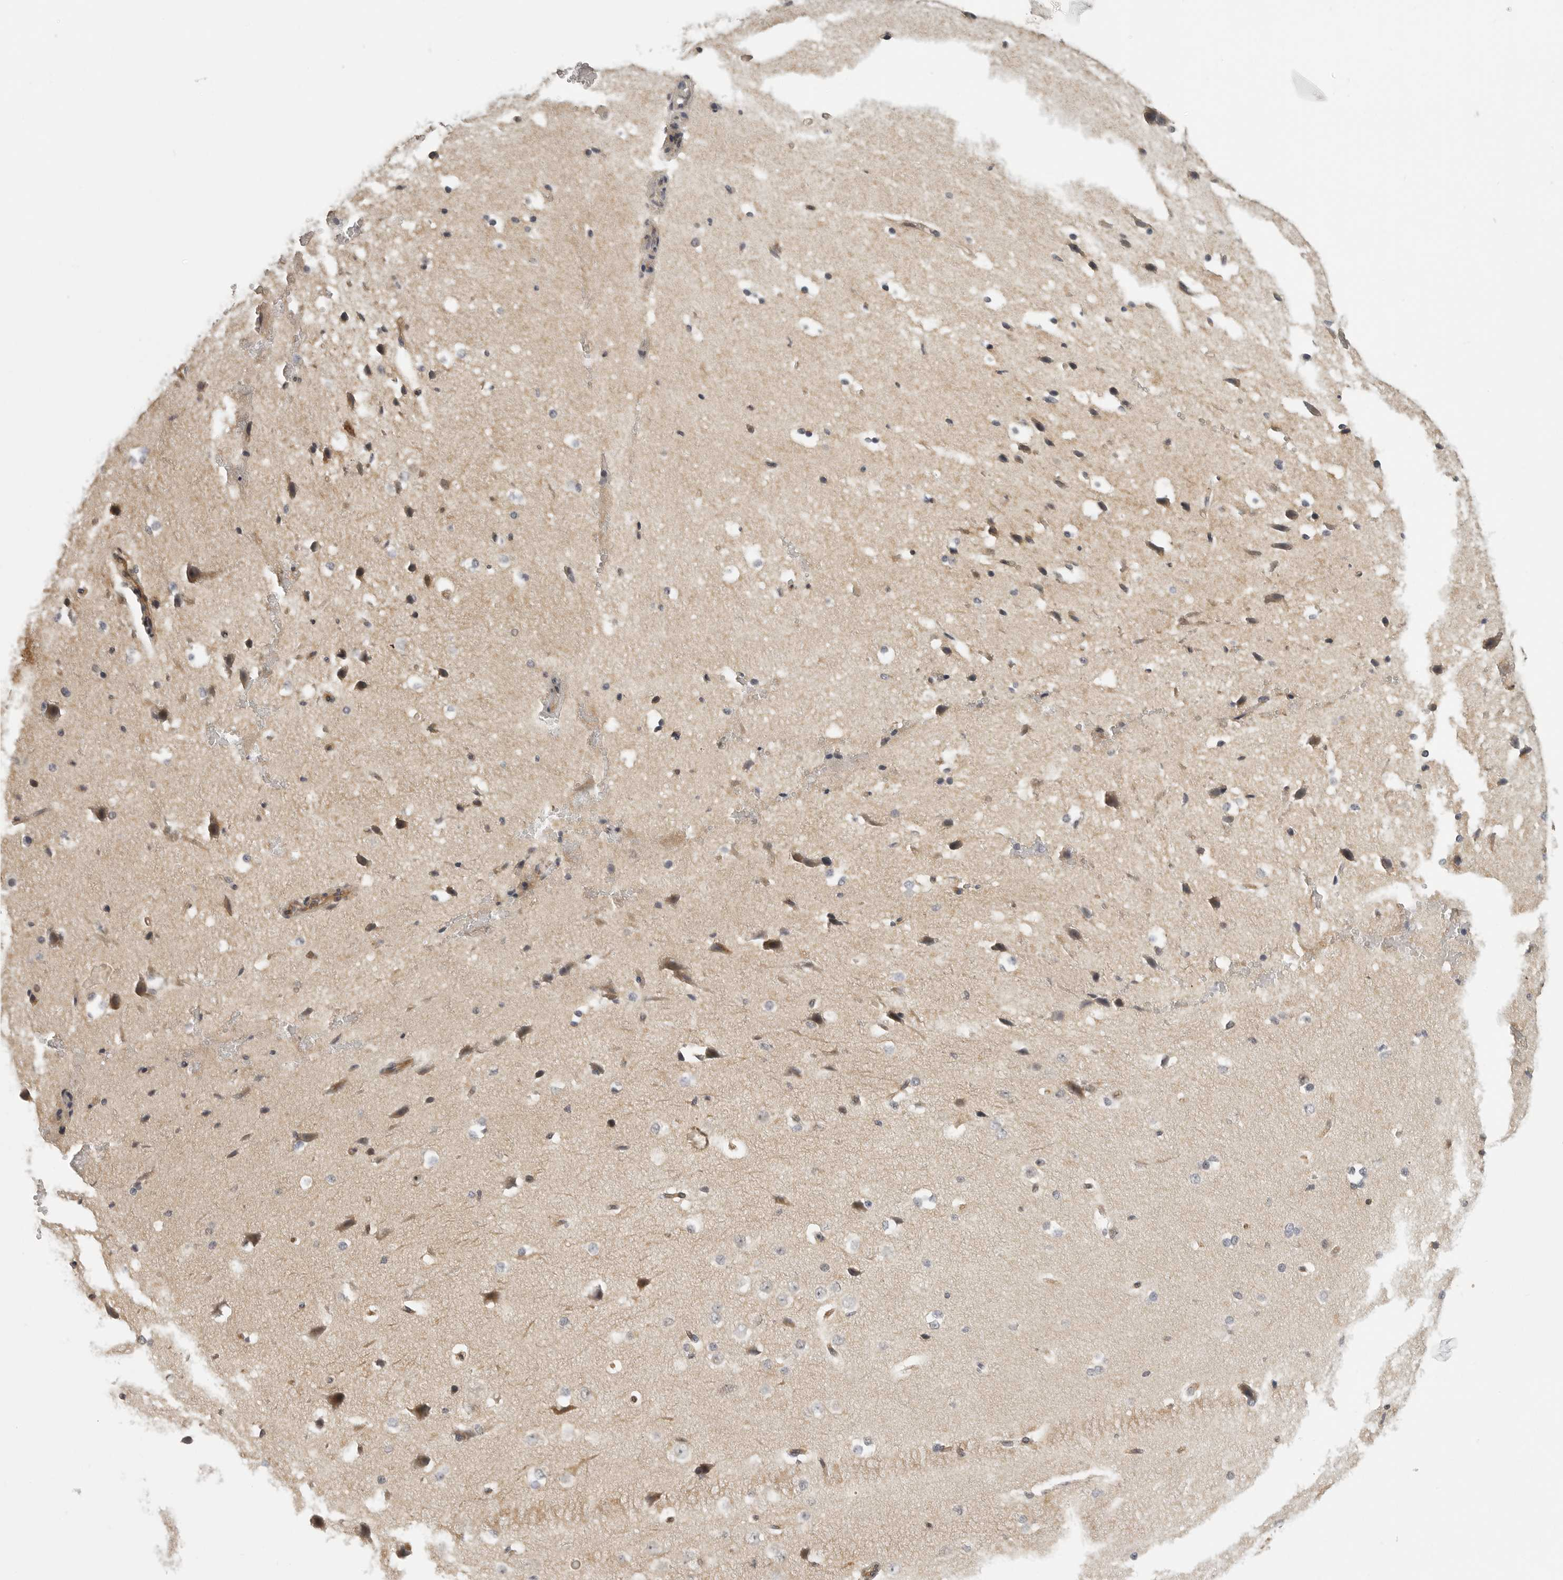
{"staining": {"intensity": "moderate", "quantity": "<25%", "location": "cytoplasmic/membranous"}, "tissue": "cerebral cortex", "cell_type": "Endothelial cells", "image_type": "normal", "snomed": [{"axis": "morphology", "description": "Normal tissue, NOS"}, {"axis": "morphology", "description": "Developmental malformation"}, {"axis": "topography", "description": "Cerebral cortex"}], "caption": "Immunohistochemistry (IHC) histopathology image of benign human cerebral cortex stained for a protein (brown), which reveals low levels of moderate cytoplasmic/membranous expression in about <25% of endothelial cells.", "gene": "UROD", "patient": {"sex": "female", "age": 30}}